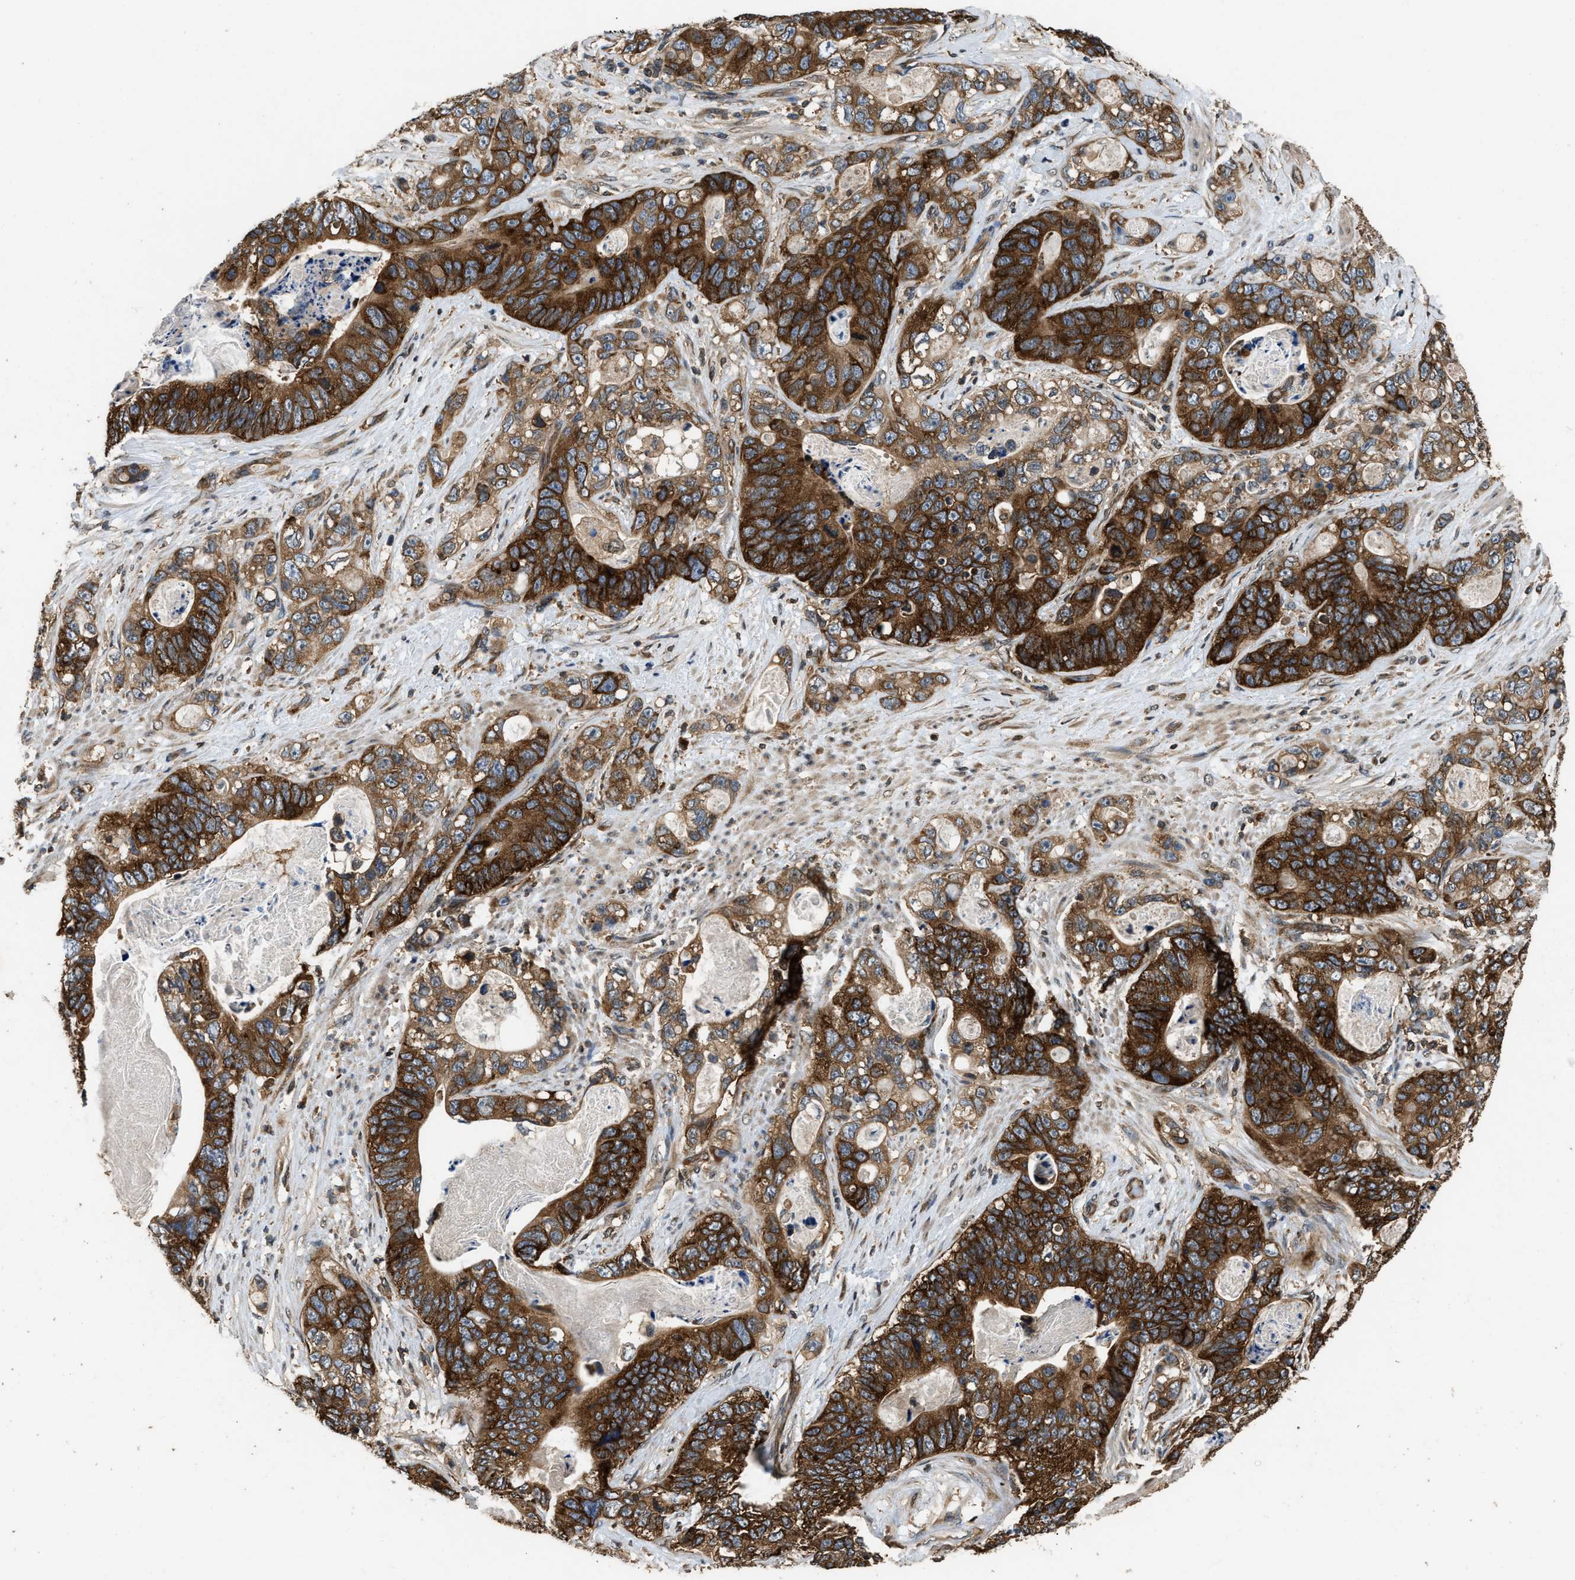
{"staining": {"intensity": "strong", "quantity": ">75%", "location": "cytoplasmic/membranous"}, "tissue": "stomach cancer", "cell_type": "Tumor cells", "image_type": "cancer", "snomed": [{"axis": "morphology", "description": "Normal tissue, NOS"}, {"axis": "morphology", "description": "Adenocarcinoma, NOS"}, {"axis": "topography", "description": "Stomach"}], "caption": "The image exhibits staining of stomach cancer, revealing strong cytoplasmic/membranous protein positivity (brown color) within tumor cells.", "gene": "DNAJC2", "patient": {"sex": "female", "age": 89}}